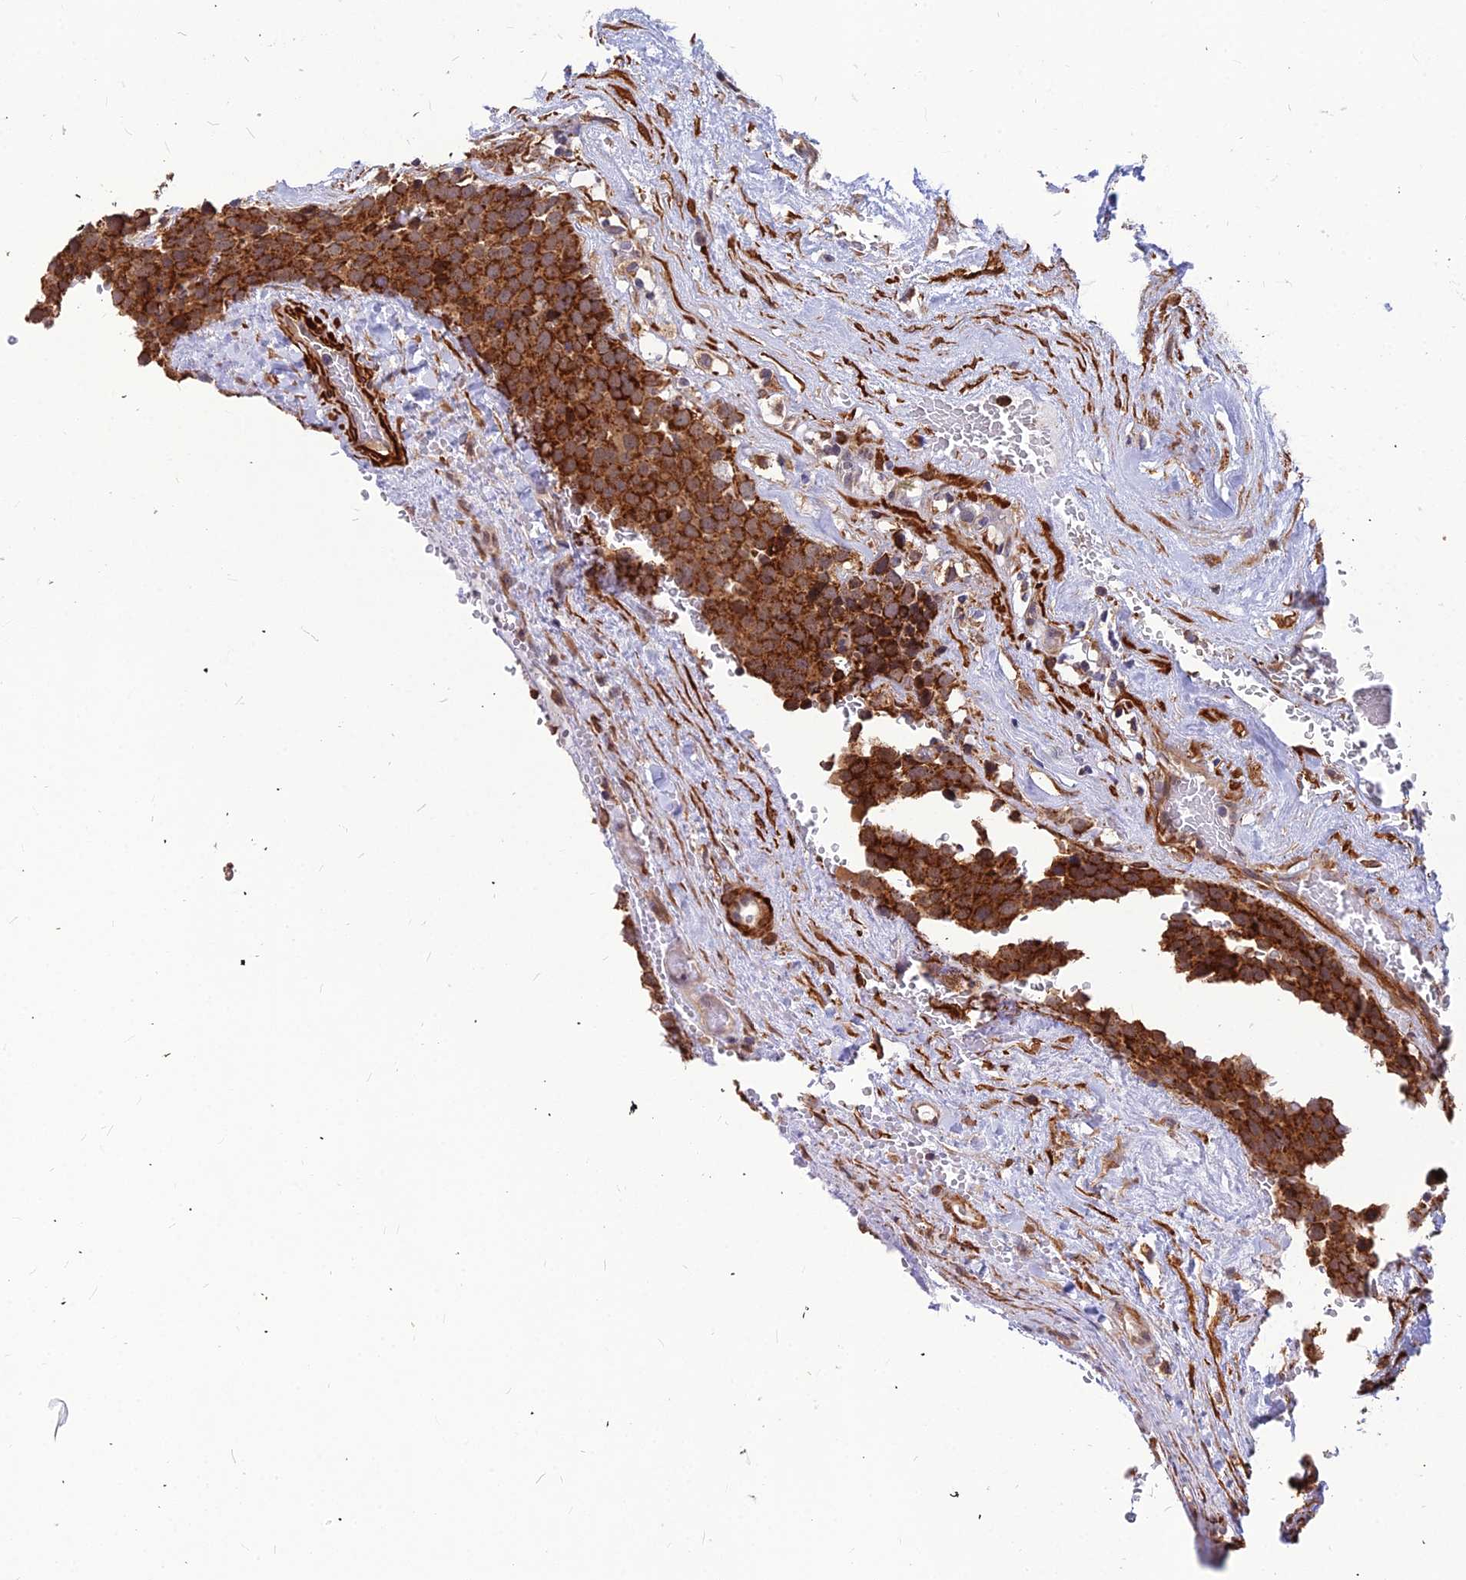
{"staining": {"intensity": "strong", "quantity": ">75%", "location": "cytoplasmic/membranous"}, "tissue": "testis cancer", "cell_type": "Tumor cells", "image_type": "cancer", "snomed": [{"axis": "morphology", "description": "Seminoma, NOS"}, {"axis": "topography", "description": "Testis"}], "caption": "Approximately >75% of tumor cells in testis cancer (seminoma) exhibit strong cytoplasmic/membranous protein expression as visualized by brown immunohistochemical staining.", "gene": "LEKR1", "patient": {"sex": "male", "age": 71}}